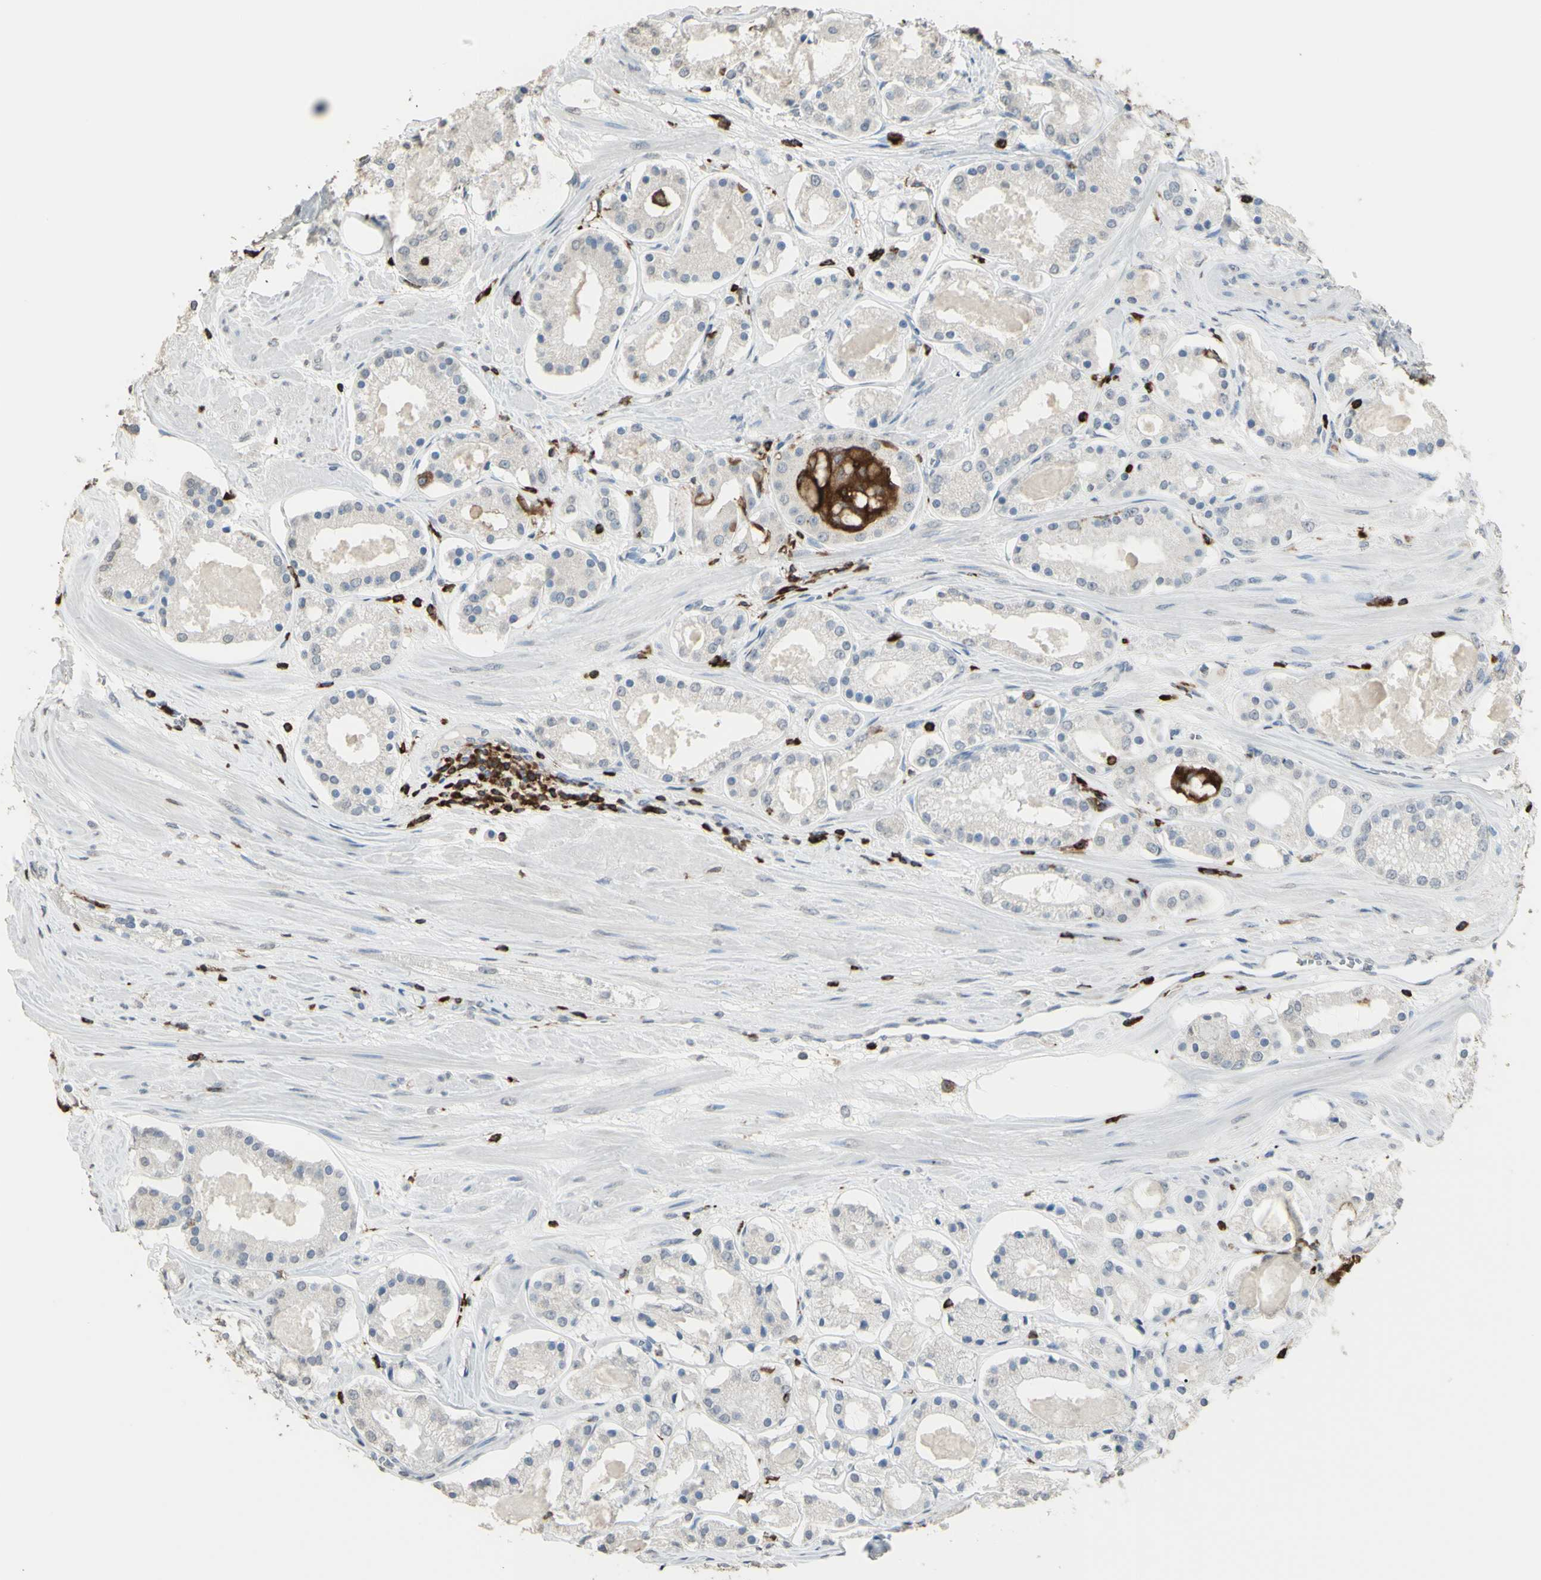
{"staining": {"intensity": "negative", "quantity": "none", "location": "none"}, "tissue": "prostate cancer", "cell_type": "Tumor cells", "image_type": "cancer", "snomed": [{"axis": "morphology", "description": "Adenocarcinoma, High grade"}, {"axis": "topography", "description": "Prostate"}], "caption": "Prostate high-grade adenocarcinoma was stained to show a protein in brown. There is no significant positivity in tumor cells.", "gene": "PSTPIP1", "patient": {"sex": "male", "age": 71}}